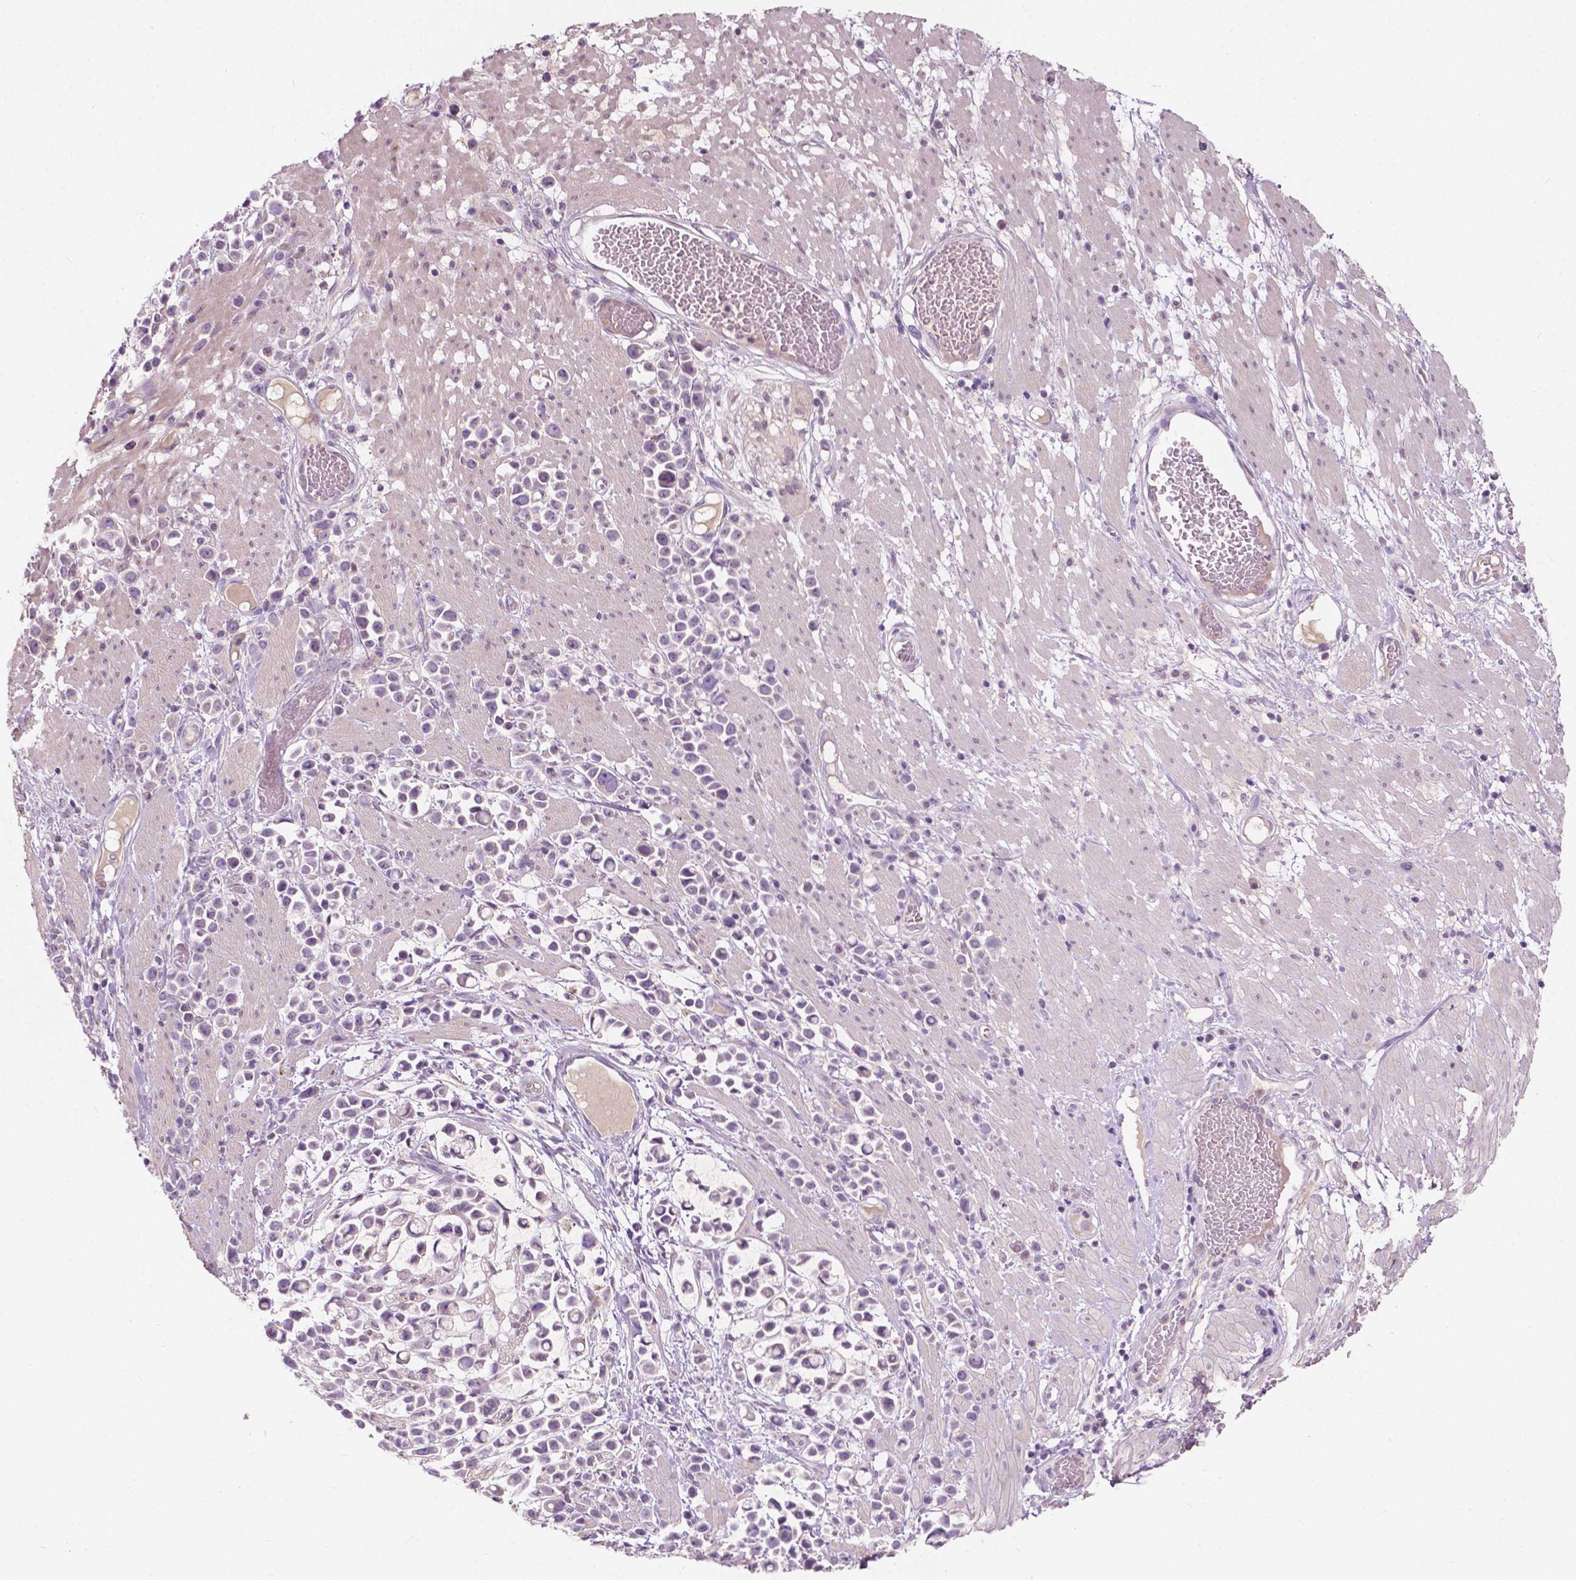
{"staining": {"intensity": "negative", "quantity": "none", "location": "none"}, "tissue": "stomach cancer", "cell_type": "Tumor cells", "image_type": "cancer", "snomed": [{"axis": "morphology", "description": "Adenocarcinoma, NOS"}, {"axis": "topography", "description": "Stomach"}], "caption": "A photomicrograph of human stomach cancer is negative for staining in tumor cells. (Brightfield microscopy of DAB immunohistochemistry (IHC) at high magnification).", "gene": "GPR37", "patient": {"sex": "male", "age": 82}}